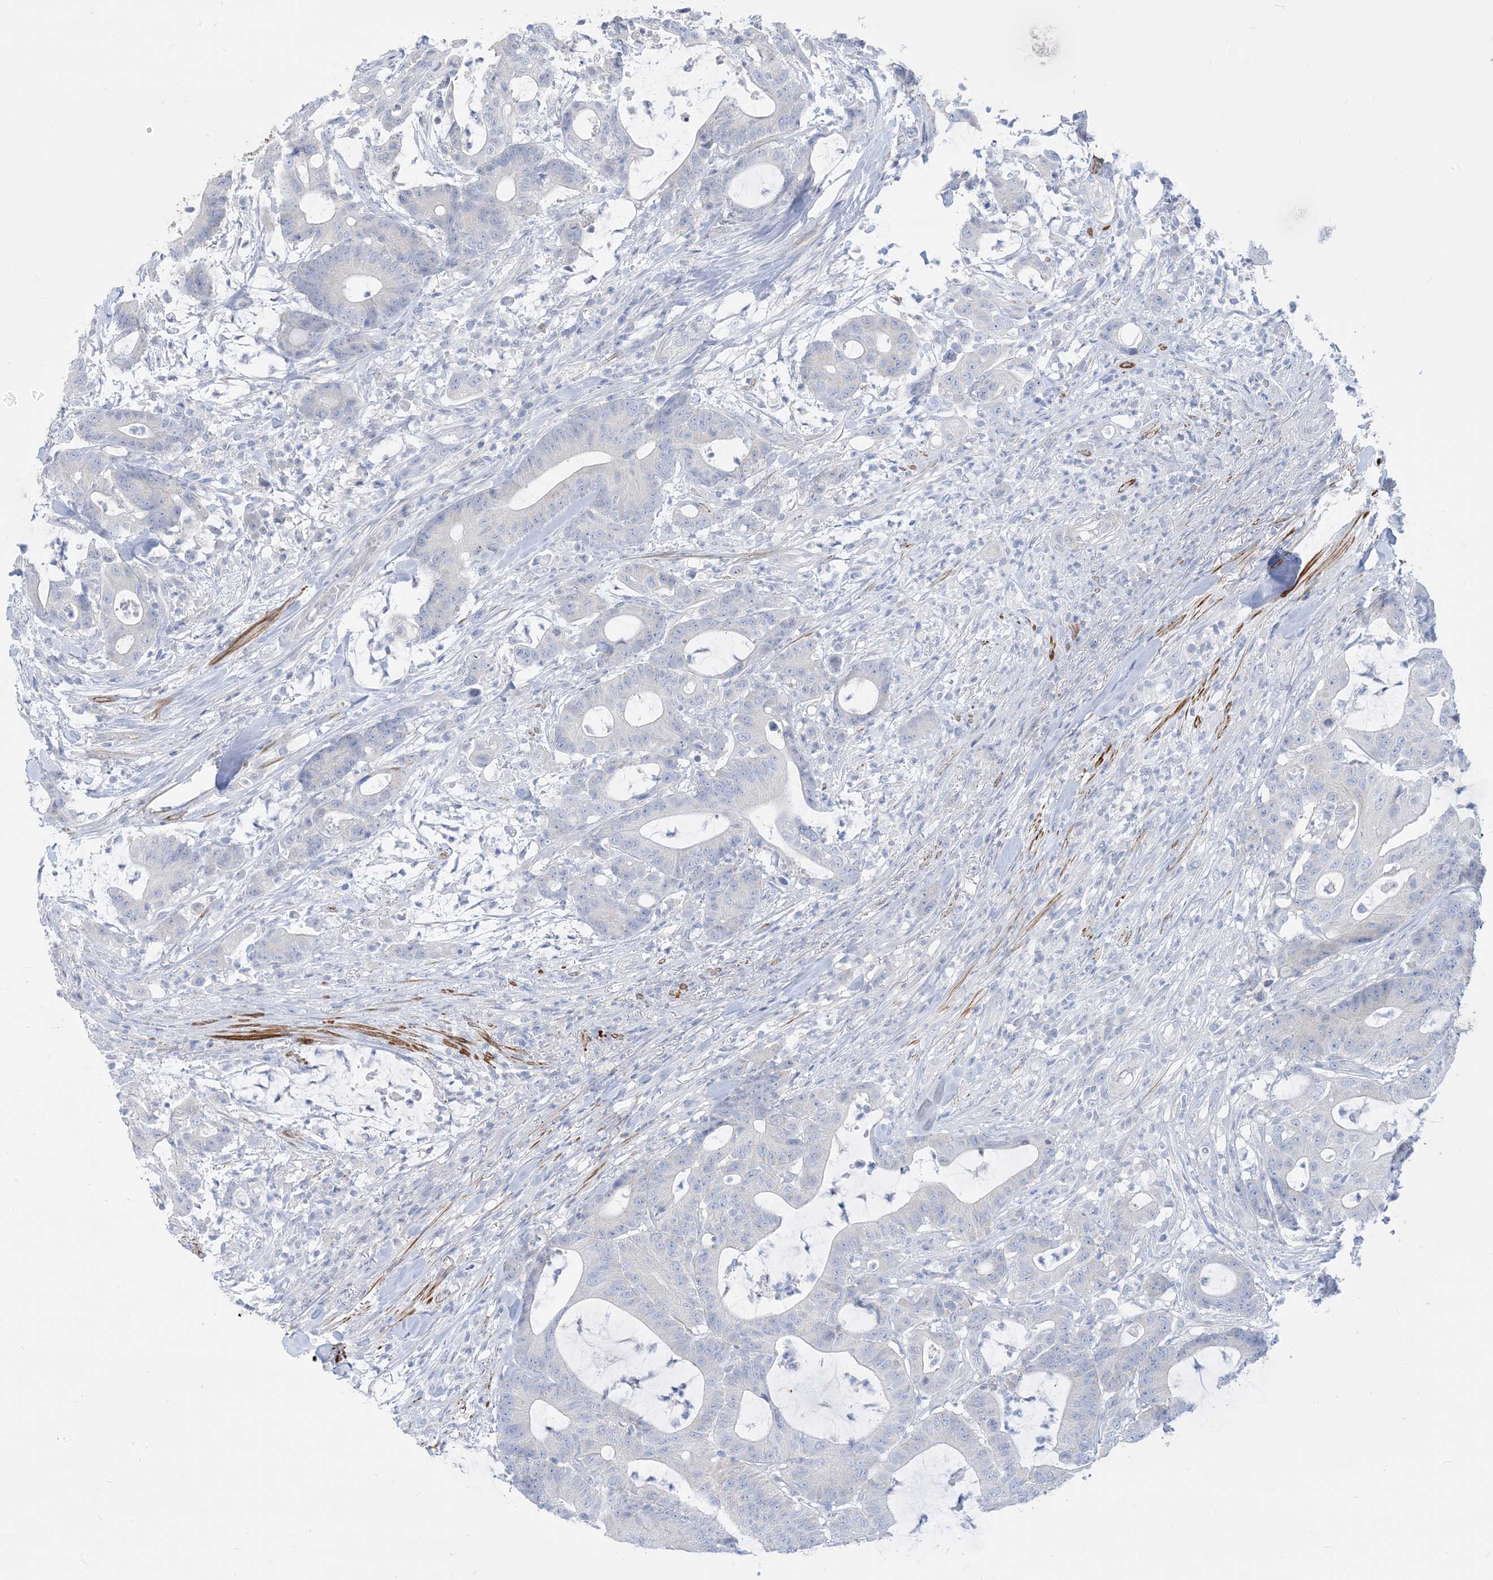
{"staining": {"intensity": "negative", "quantity": "none", "location": "none"}, "tissue": "colorectal cancer", "cell_type": "Tumor cells", "image_type": "cancer", "snomed": [{"axis": "morphology", "description": "Adenocarcinoma, NOS"}, {"axis": "topography", "description": "Colon"}], "caption": "Adenocarcinoma (colorectal) was stained to show a protein in brown. There is no significant positivity in tumor cells.", "gene": "MARS2", "patient": {"sex": "female", "age": 84}}